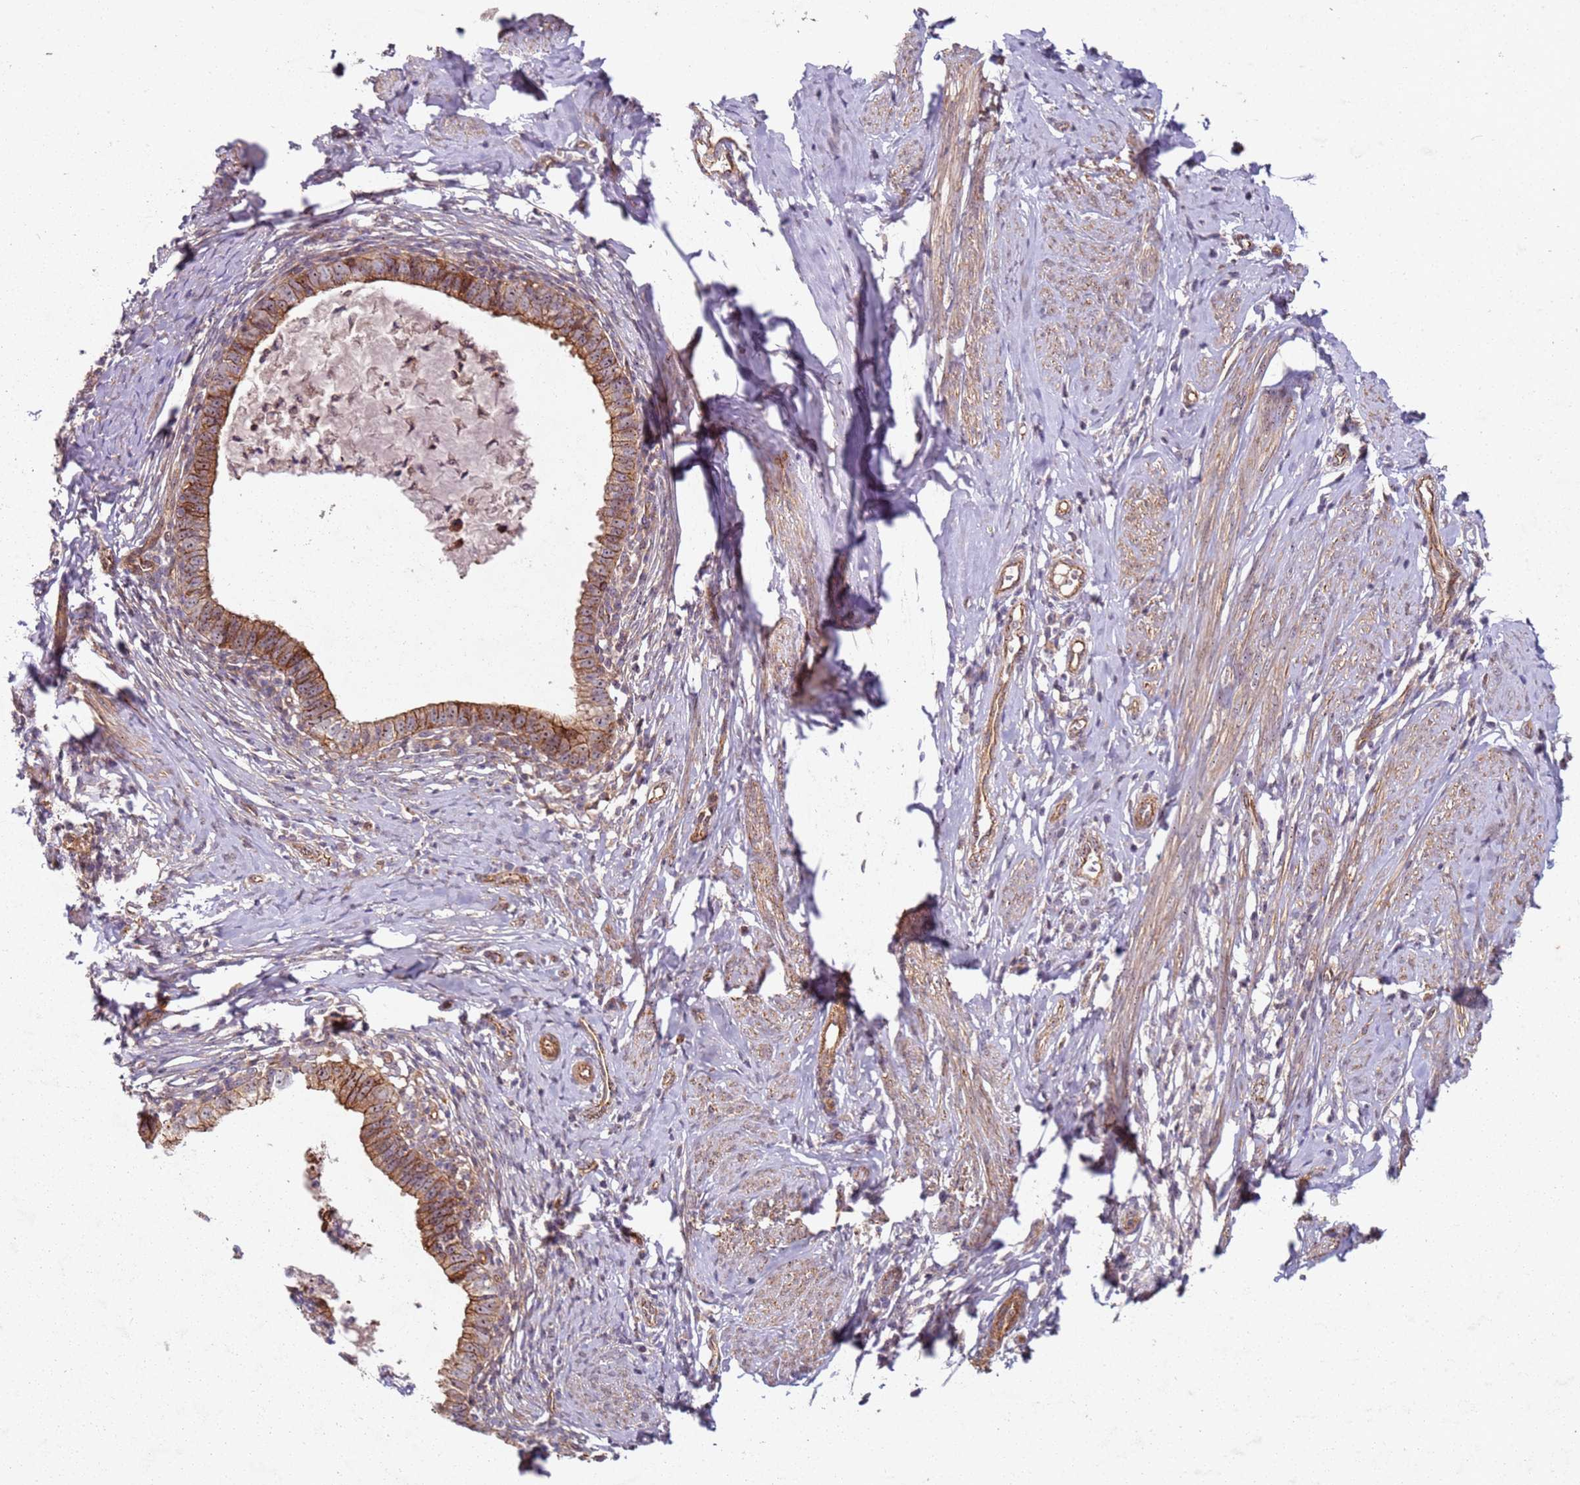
{"staining": {"intensity": "moderate", "quantity": ">75%", "location": "cytoplasmic/membranous"}, "tissue": "cervical cancer", "cell_type": "Tumor cells", "image_type": "cancer", "snomed": [{"axis": "morphology", "description": "Adenocarcinoma, NOS"}, {"axis": "topography", "description": "Cervix"}], "caption": "The photomicrograph exhibits a brown stain indicating the presence of a protein in the cytoplasmic/membranous of tumor cells in cervical cancer (adenocarcinoma).", "gene": "C2CD4B", "patient": {"sex": "female", "age": 36}}